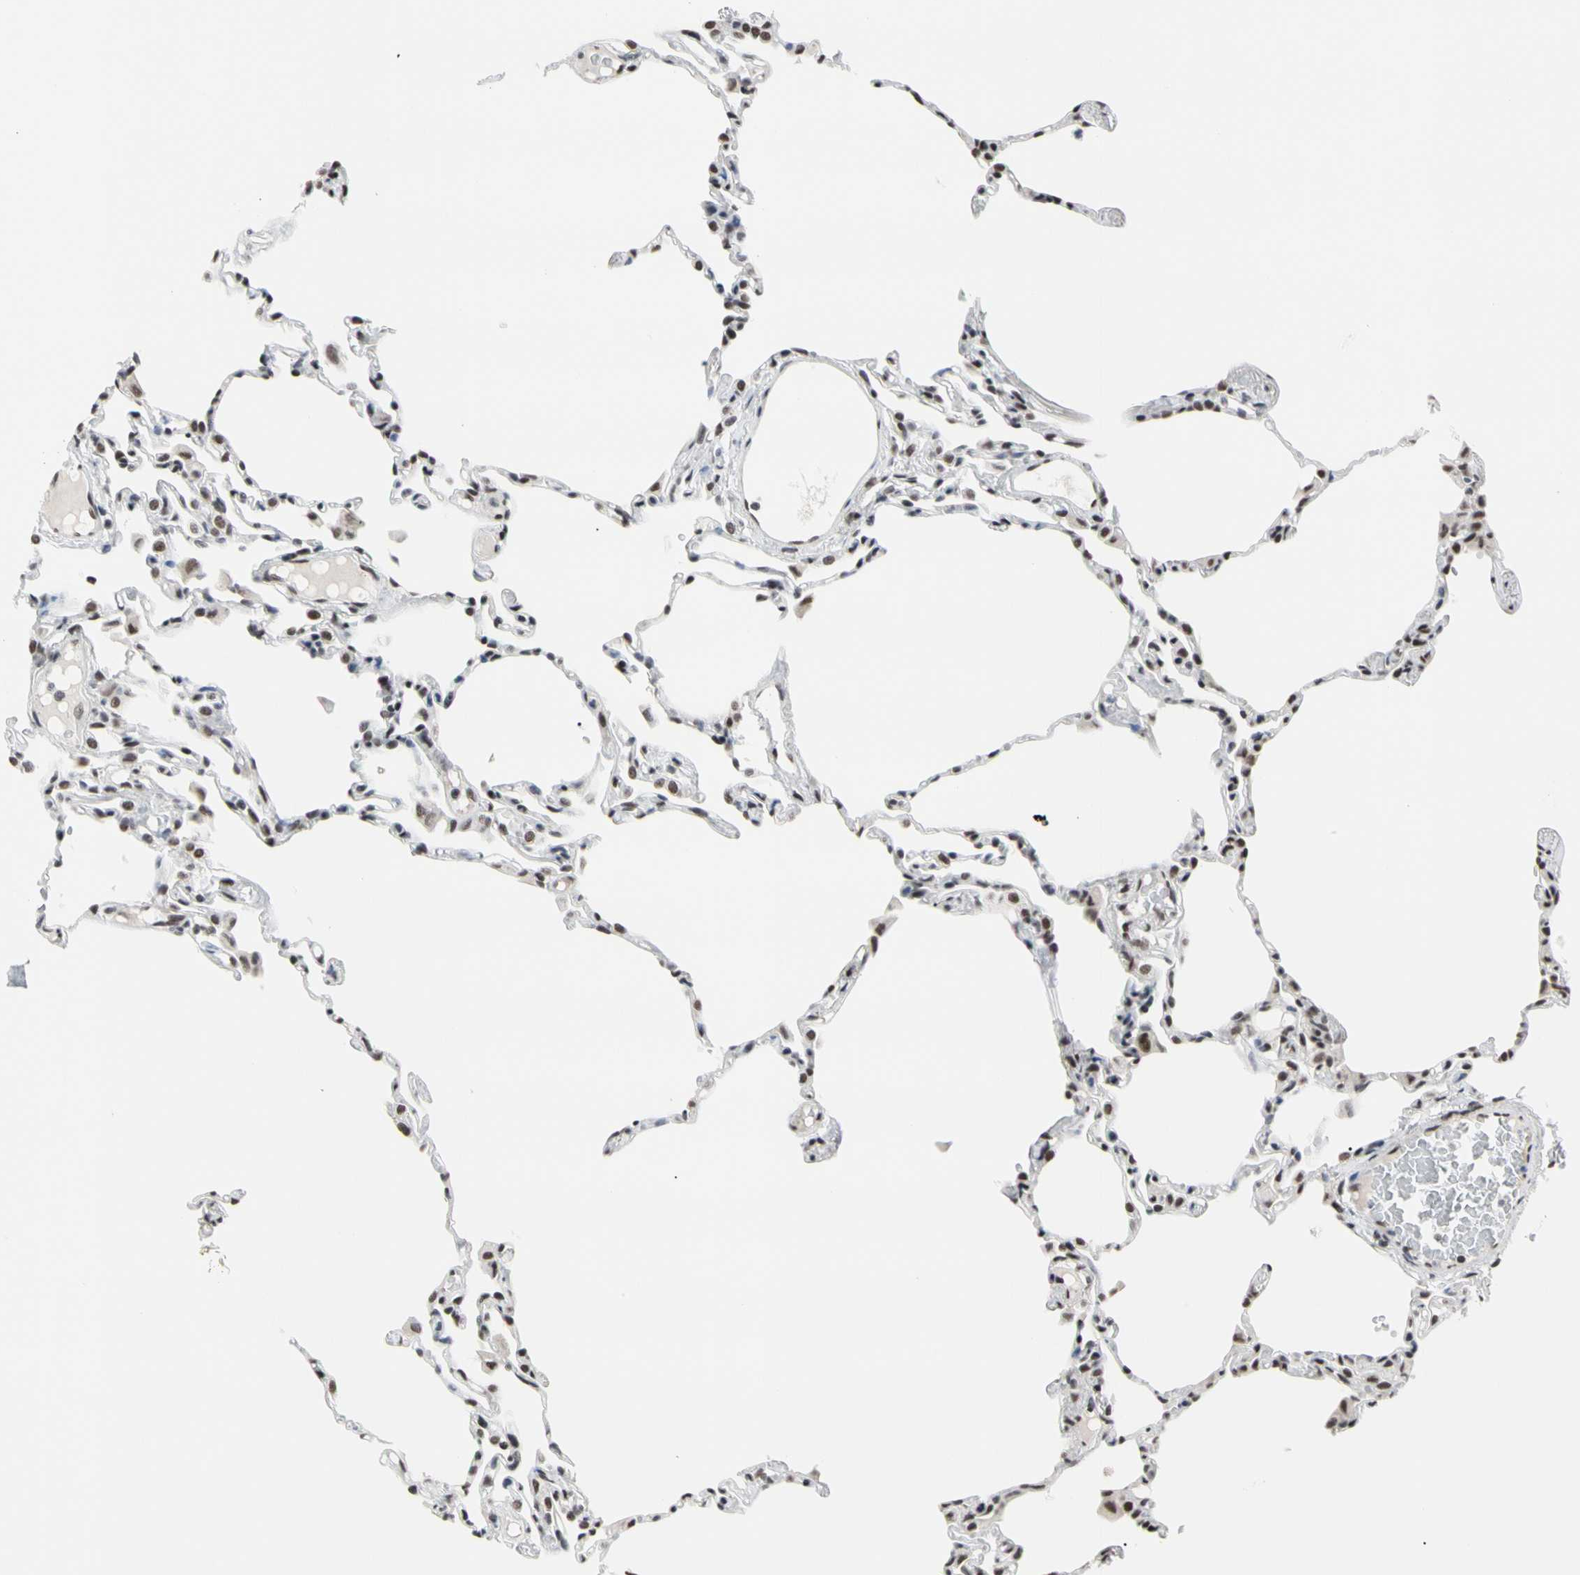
{"staining": {"intensity": "moderate", "quantity": "<25%", "location": "nuclear"}, "tissue": "lung", "cell_type": "Alveolar cells", "image_type": "normal", "snomed": [{"axis": "morphology", "description": "Normal tissue, NOS"}, {"axis": "topography", "description": "Lung"}], "caption": "High-power microscopy captured an IHC micrograph of benign lung, revealing moderate nuclear positivity in about <25% of alveolar cells. (brown staining indicates protein expression, while blue staining denotes nuclei).", "gene": "FAM98B", "patient": {"sex": "female", "age": 49}}